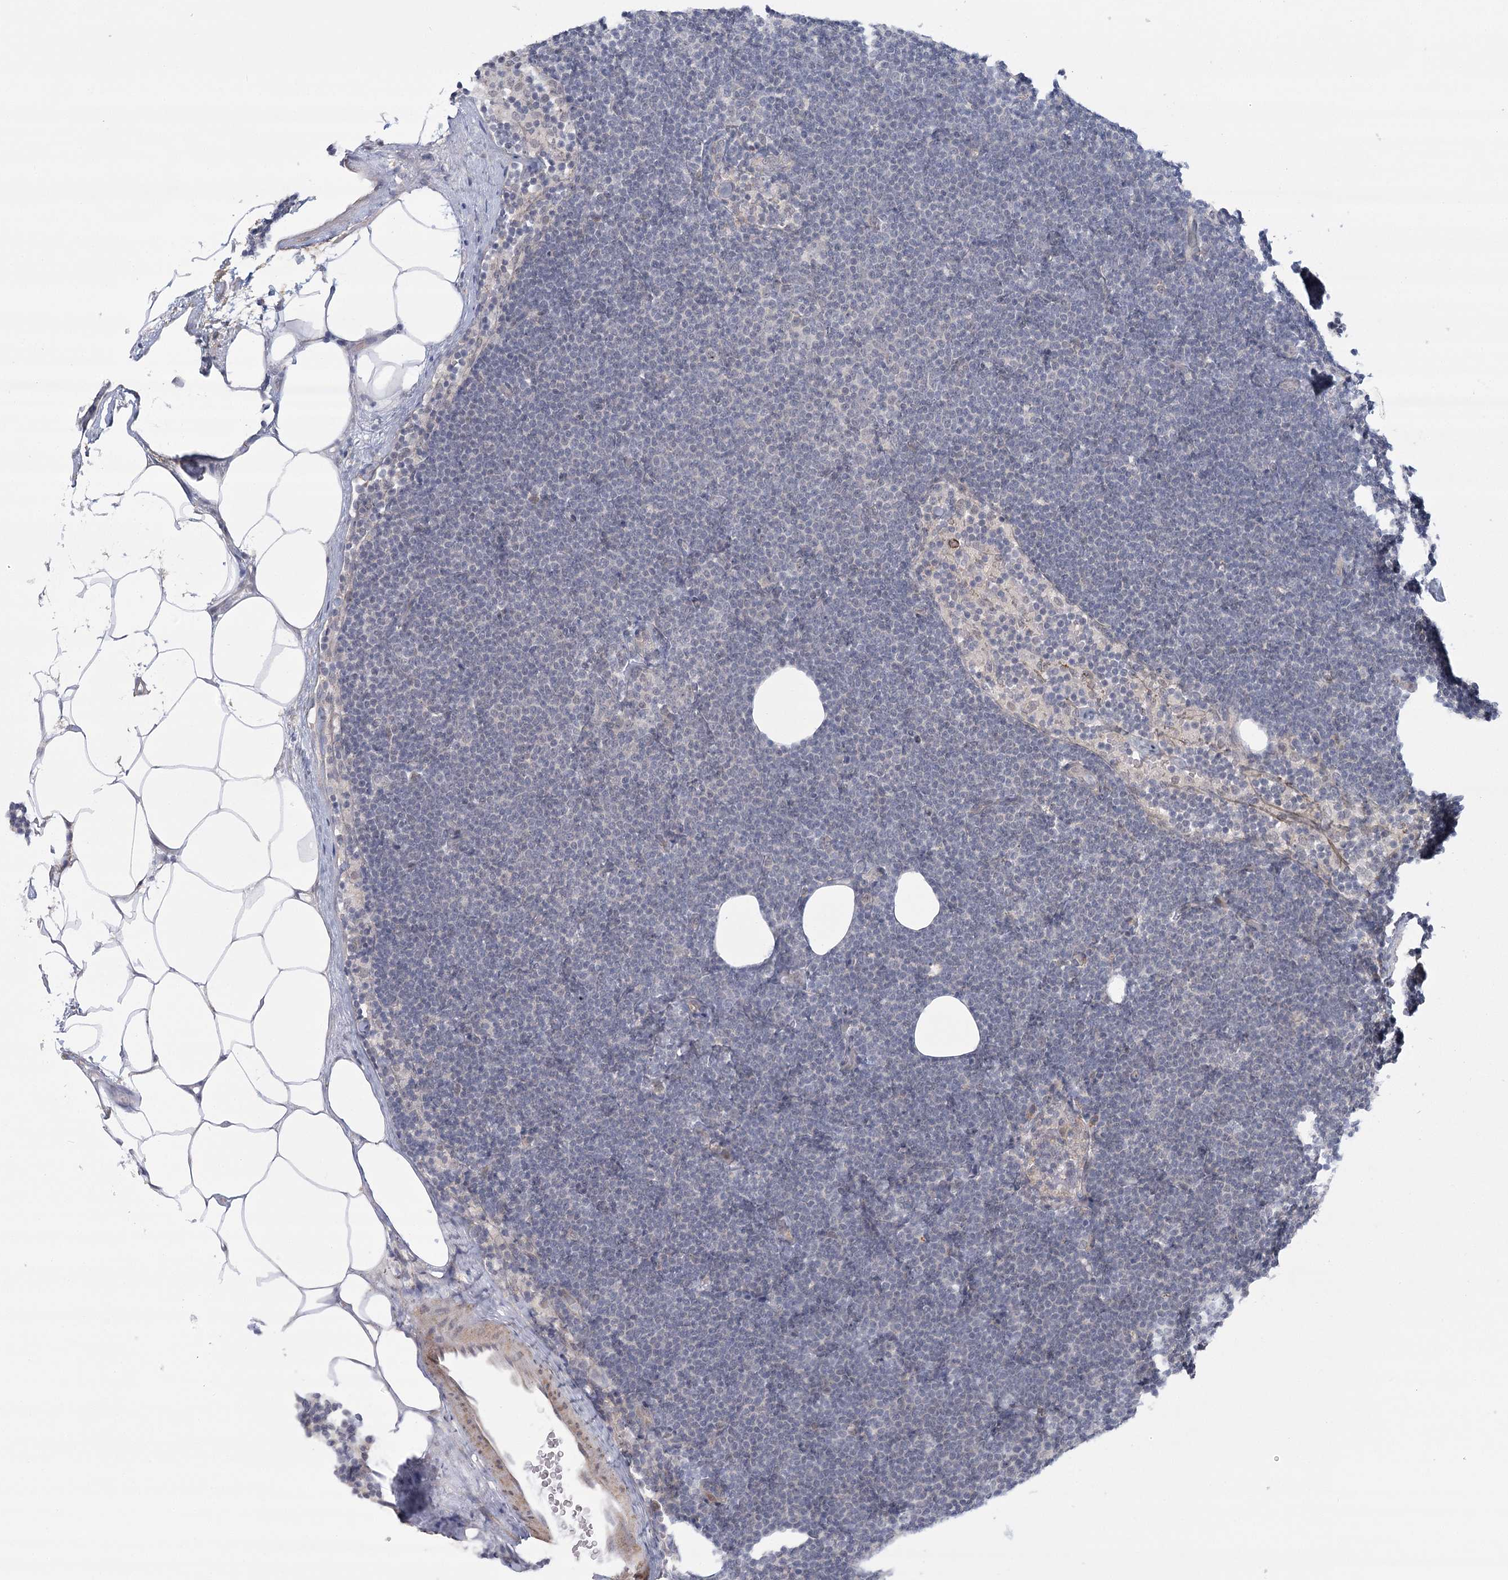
{"staining": {"intensity": "negative", "quantity": "none", "location": "none"}, "tissue": "lymphoma", "cell_type": "Tumor cells", "image_type": "cancer", "snomed": [{"axis": "morphology", "description": "Malignant lymphoma, non-Hodgkin's type, Low grade"}, {"axis": "topography", "description": "Lymph node"}], "caption": "This is a photomicrograph of immunohistochemistry (IHC) staining of lymphoma, which shows no expression in tumor cells. Brightfield microscopy of immunohistochemistry (IHC) stained with DAB (brown) and hematoxylin (blue), captured at high magnification.", "gene": "MED28", "patient": {"sex": "female", "age": 53}}